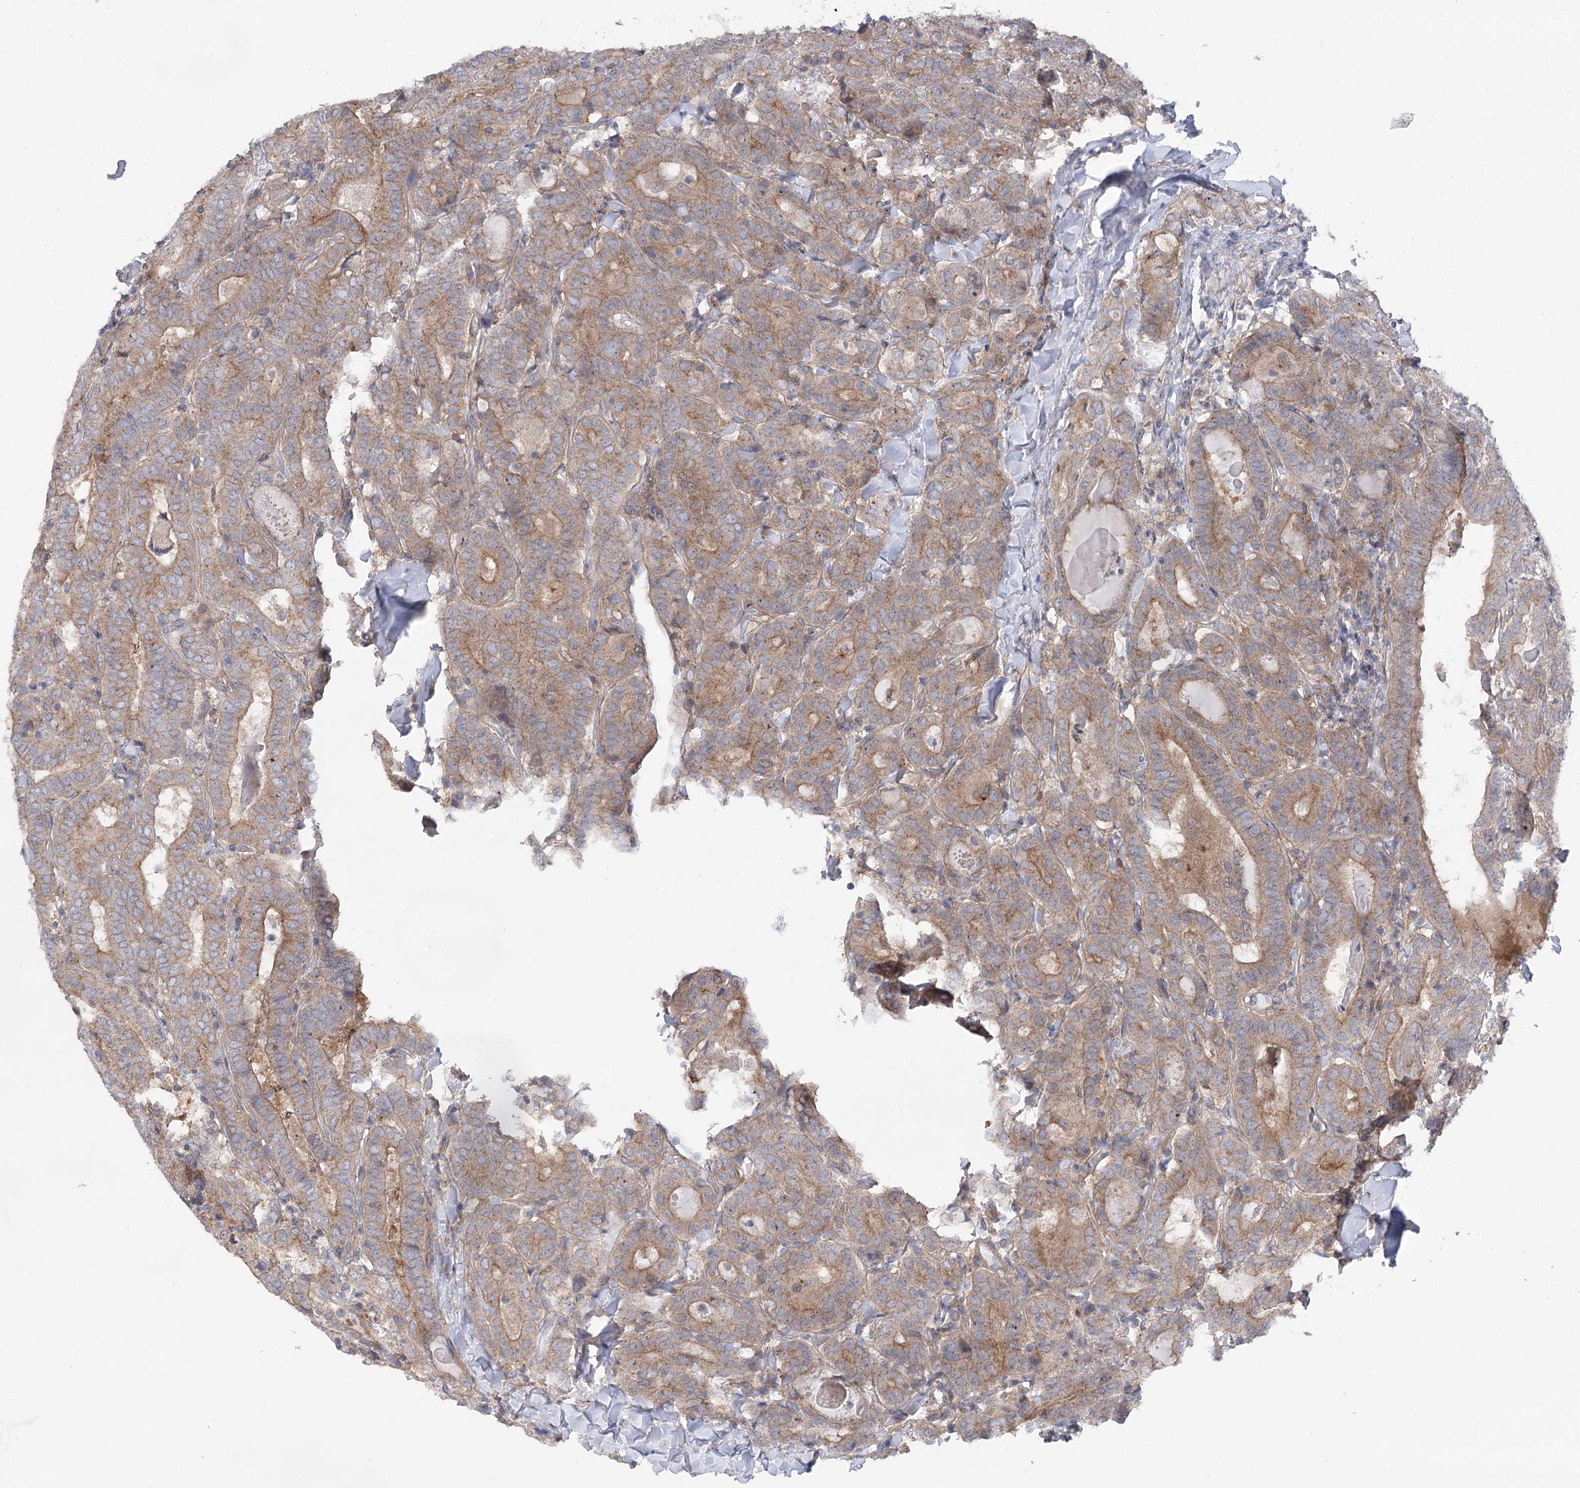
{"staining": {"intensity": "moderate", "quantity": ">75%", "location": "cytoplasmic/membranous"}, "tissue": "thyroid cancer", "cell_type": "Tumor cells", "image_type": "cancer", "snomed": [{"axis": "morphology", "description": "Papillary adenocarcinoma, NOS"}, {"axis": "topography", "description": "Thyroid gland"}], "caption": "An image of human thyroid papillary adenocarcinoma stained for a protein reveals moderate cytoplasmic/membranous brown staining in tumor cells. Nuclei are stained in blue.", "gene": "SCN11A", "patient": {"sex": "female", "age": 72}}